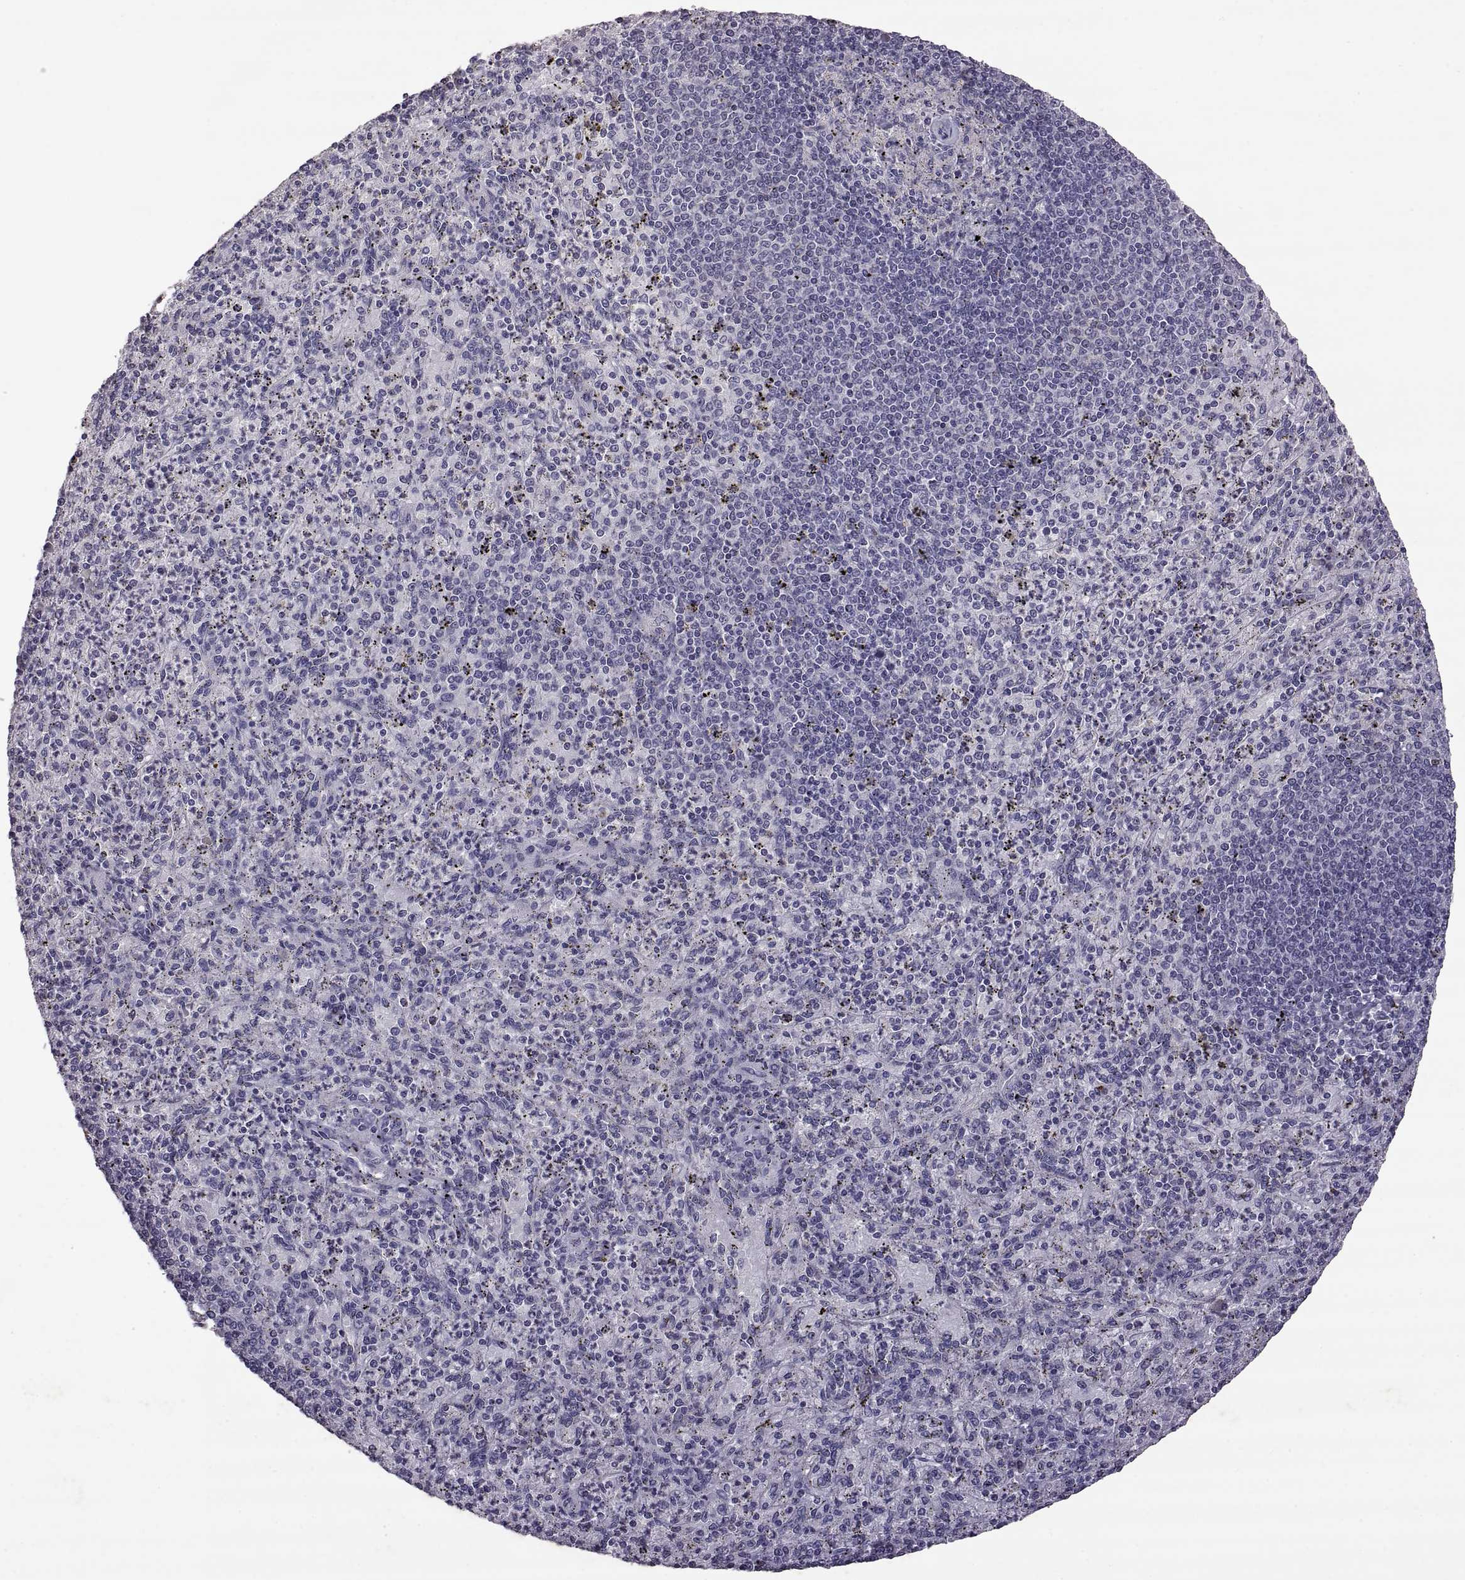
{"staining": {"intensity": "negative", "quantity": "none", "location": "none"}, "tissue": "spleen", "cell_type": "Cells in red pulp", "image_type": "normal", "snomed": [{"axis": "morphology", "description": "Normal tissue, NOS"}, {"axis": "topography", "description": "Spleen"}], "caption": "Immunohistochemical staining of normal spleen shows no significant positivity in cells in red pulp. (DAB immunohistochemistry (IHC) with hematoxylin counter stain).", "gene": "DEFB136", "patient": {"sex": "male", "age": 60}}